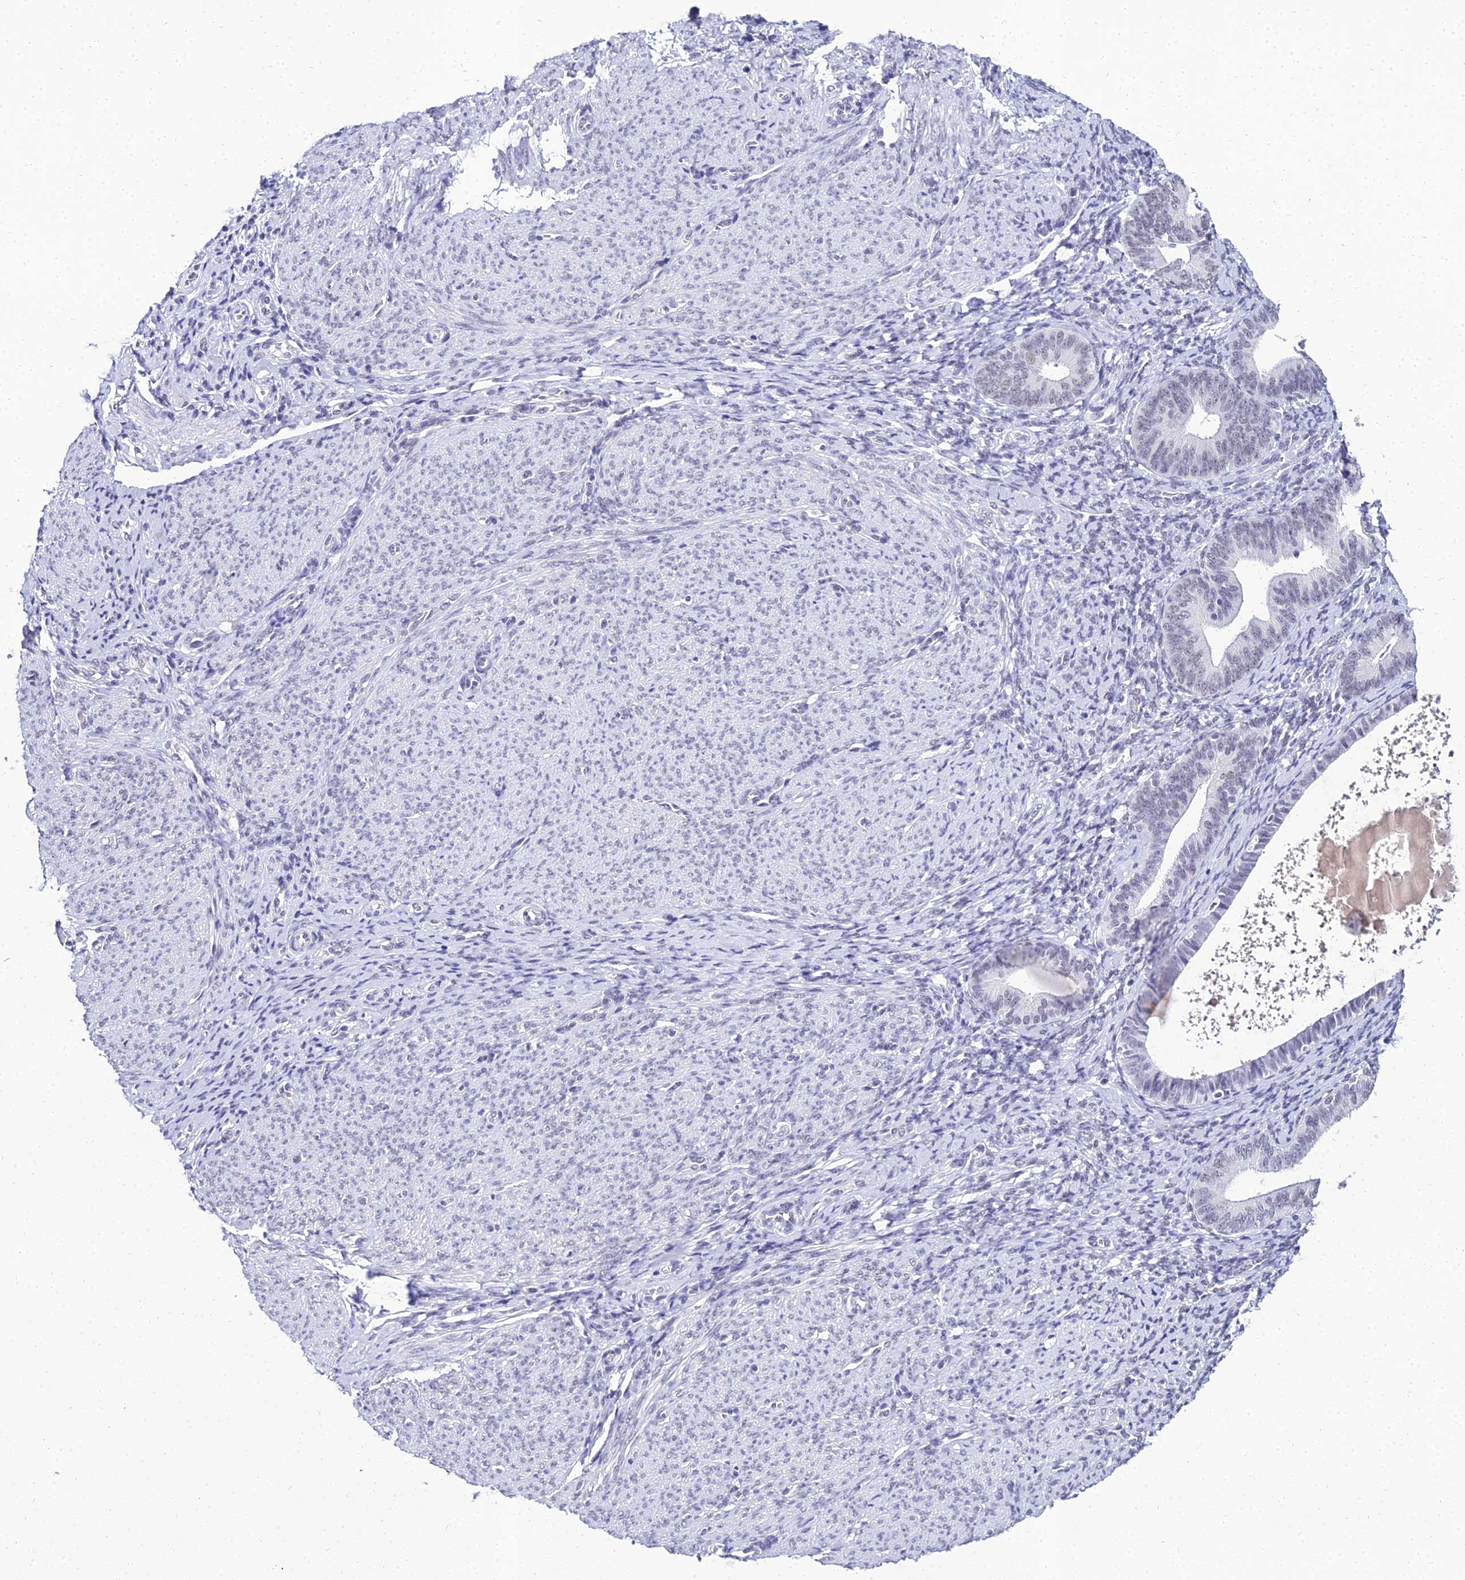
{"staining": {"intensity": "negative", "quantity": "none", "location": "none"}, "tissue": "endometrium", "cell_type": "Cells in endometrial stroma", "image_type": "normal", "snomed": [{"axis": "morphology", "description": "Normal tissue, NOS"}, {"axis": "topography", "description": "Endometrium"}], "caption": "DAB immunohistochemical staining of normal human endometrium exhibits no significant positivity in cells in endometrial stroma. Brightfield microscopy of IHC stained with DAB (3,3'-diaminobenzidine) (brown) and hematoxylin (blue), captured at high magnification.", "gene": "PPP4R2", "patient": {"sex": "female", "age": 65}}